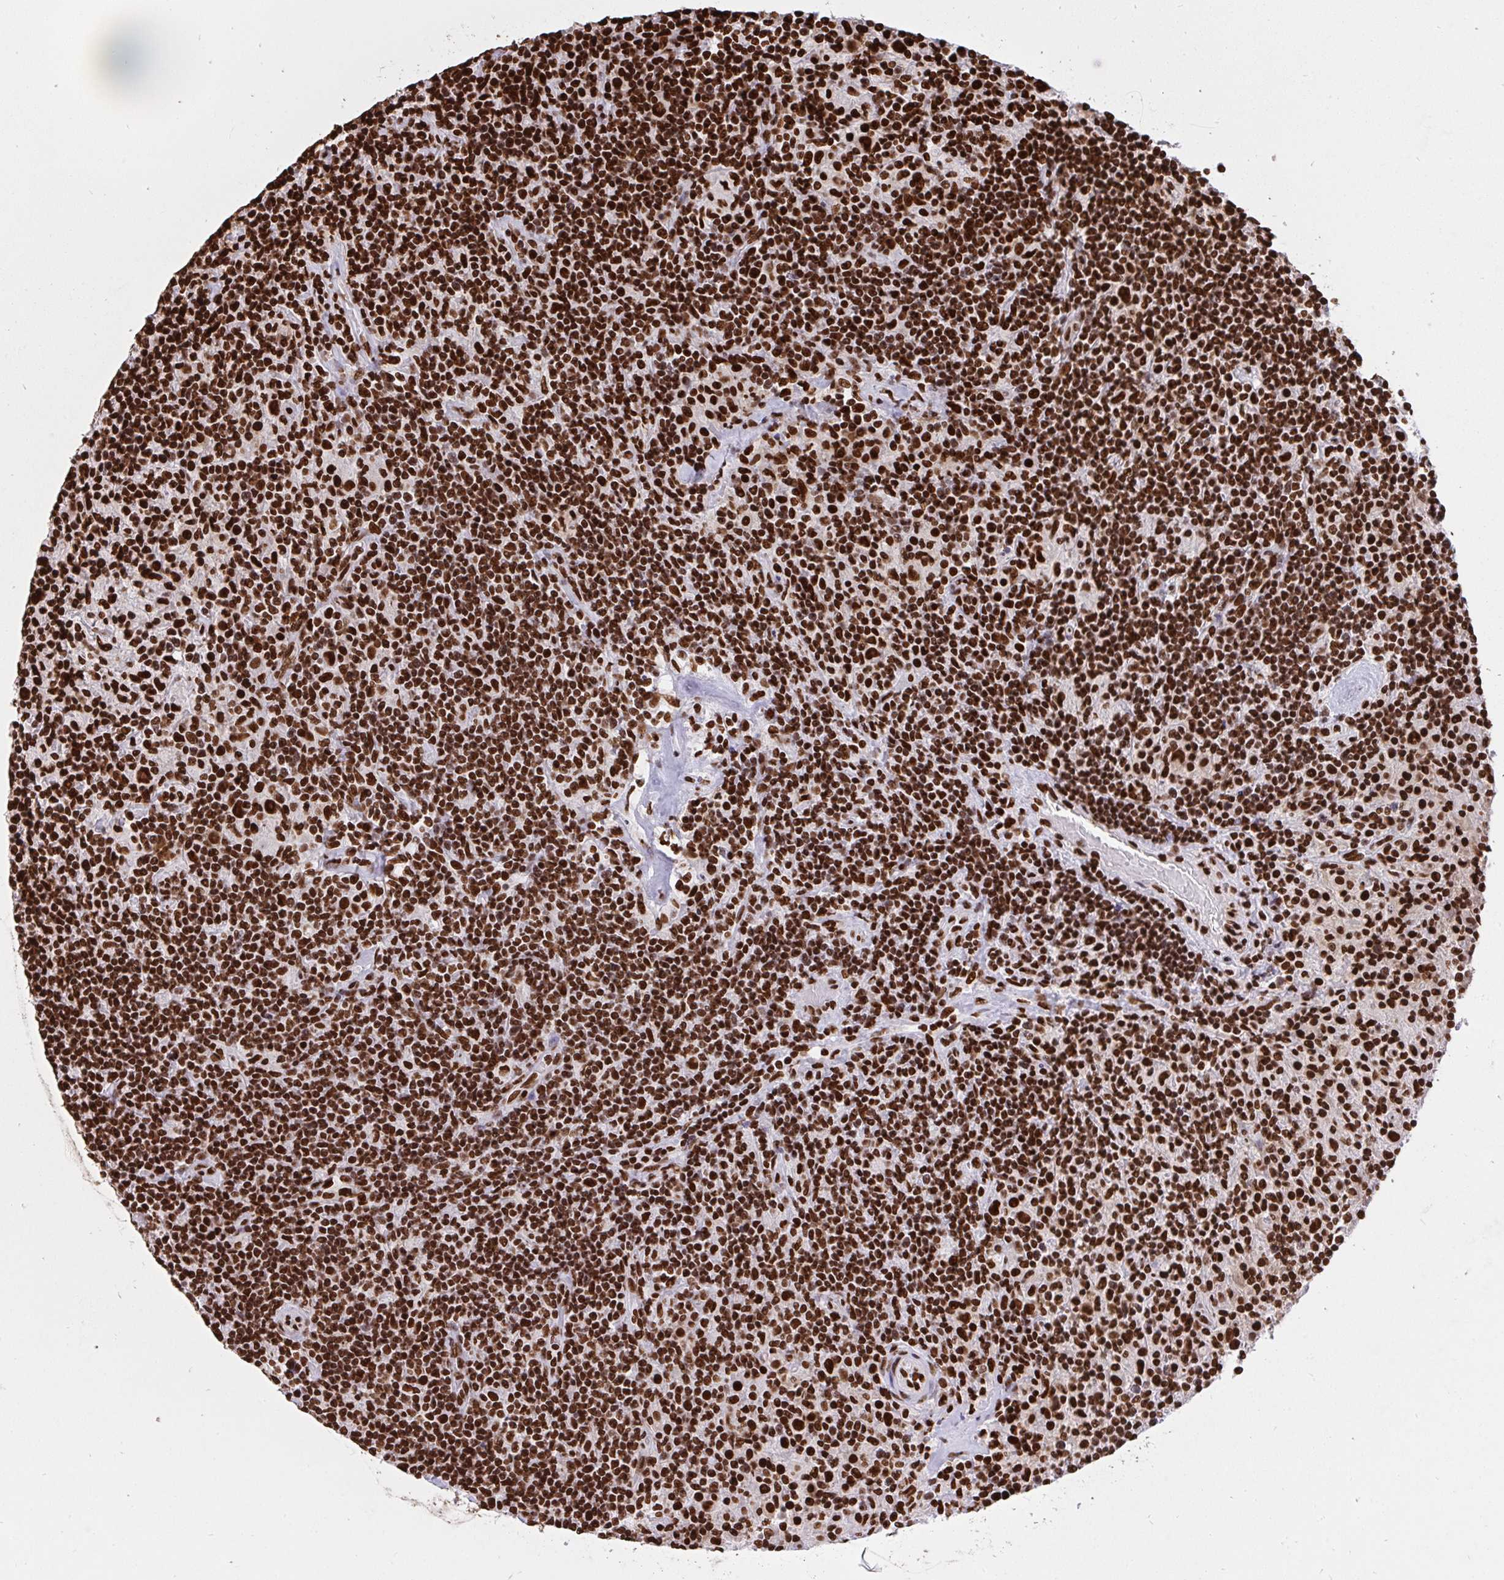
{"staining": {"intensity": "strong", "quantity": ">75%", "location": "nuclear"}, "tissue": "lymphoma", "cell_type": "Tumor cells", "image_type": "cancer", "snomed": [{"axis": "morphology", "description": "Hodgkin's disease, NOS"}, {"axis": "topography", "description": "Lymph node"}], "caption": "IHC (DAB) staining of Hodgkin's disease exhibits strong nuclear protein positivity in about >75% of tumor cells.", "gene": "HNRNPL", "patient": {"sex": "male", "age": 70}}